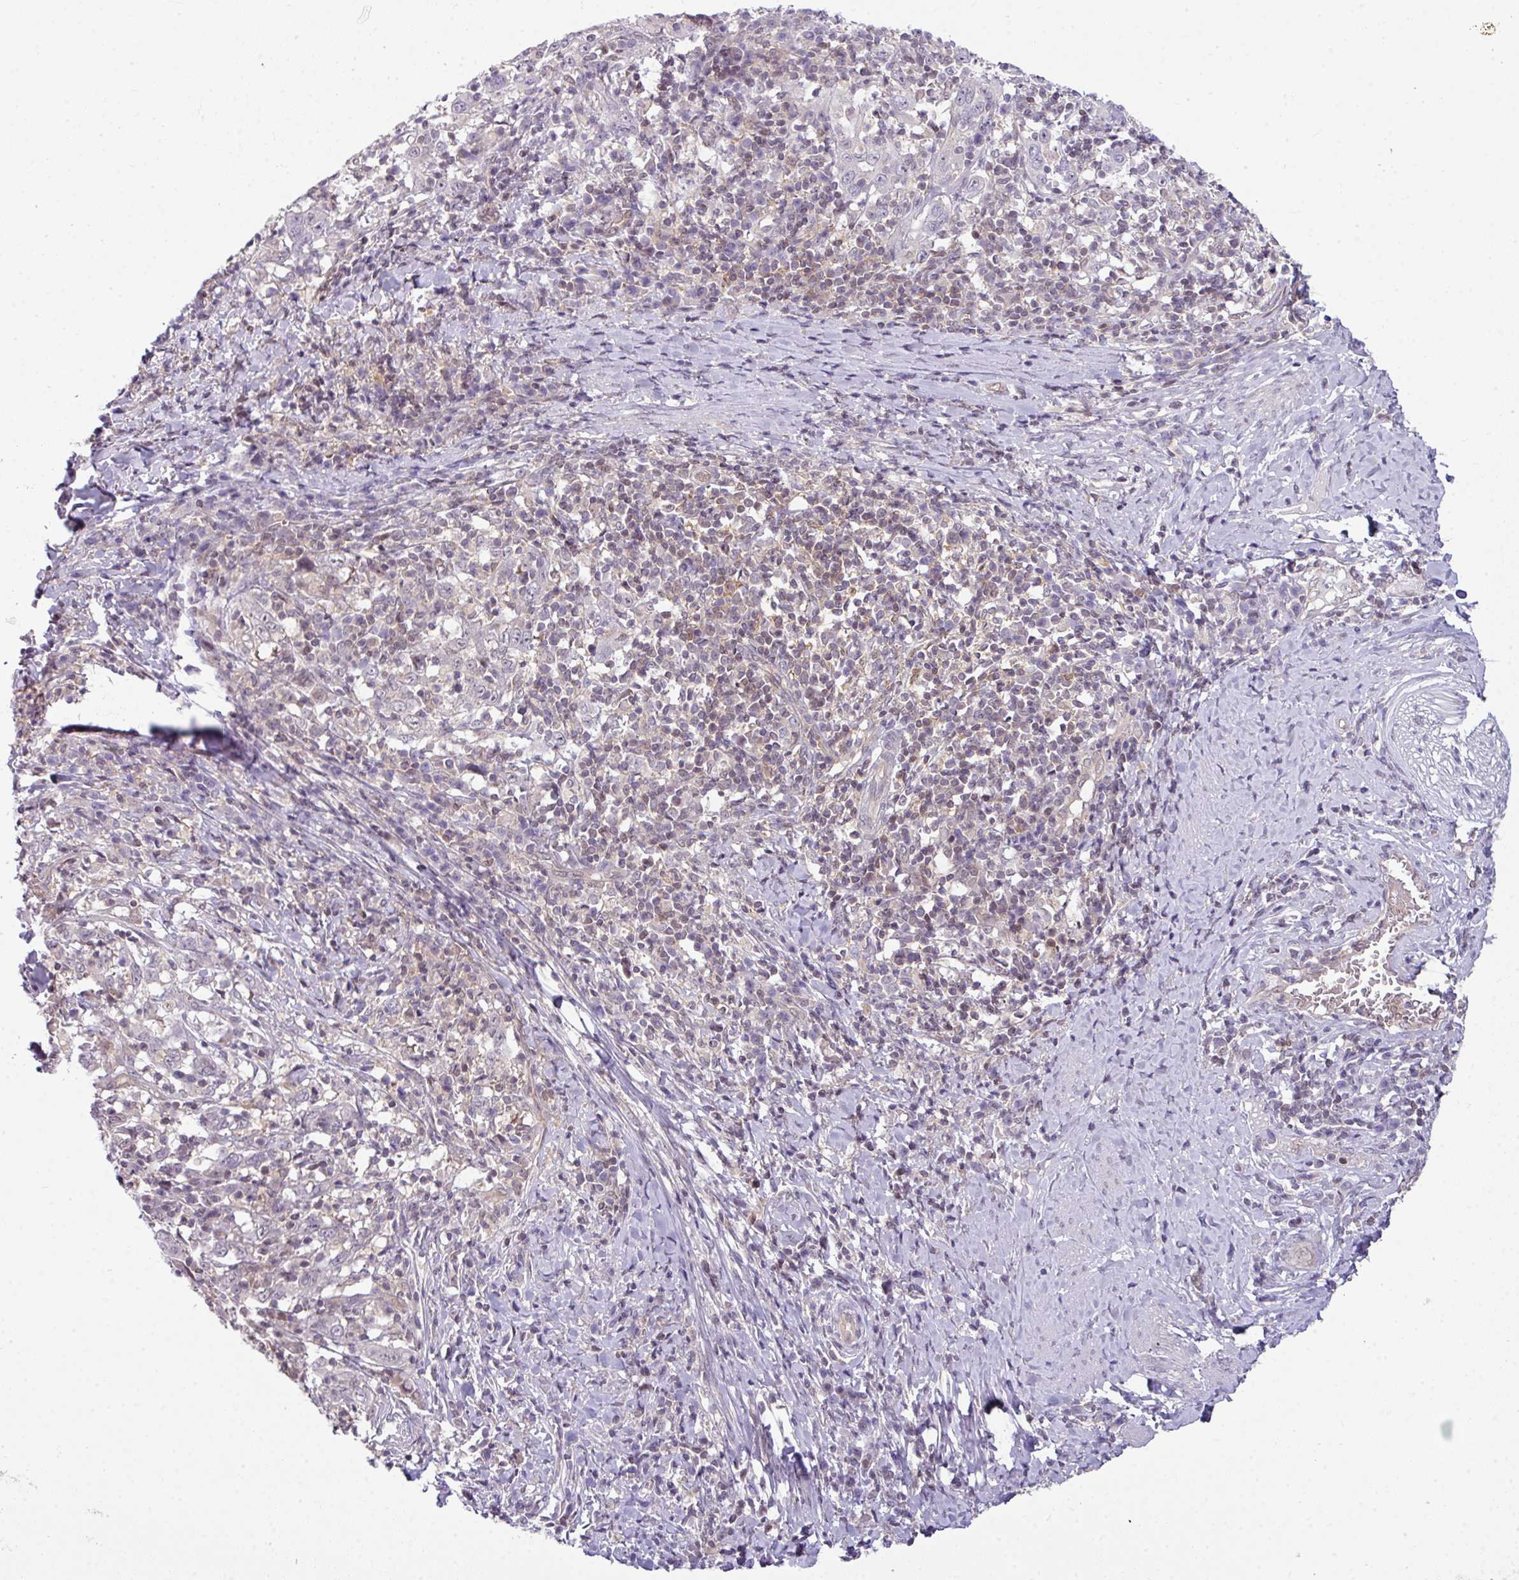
{"staining": {"intensity": "negative", "quantity": "none", "location": "none"}, "tissue": "cervical cancer", "cell_type": "Tumor cells", "image_type": "cancer", "snomed": [{"axis": "morphology", "description": "Squamous cell carcinoma, NOS"}, {"axis": "topography", "description": "Cervix"}], "caption": "Immunohistochemistry (IHC) photomicrograph of neoplastic tissue: cervical cancer (squamous cell carcinoma) stained with DAB exhibits no significant protein positivity in tumor cells.", "gene": "STAT5A", "patient": {"sex": "female", "age": 46}}